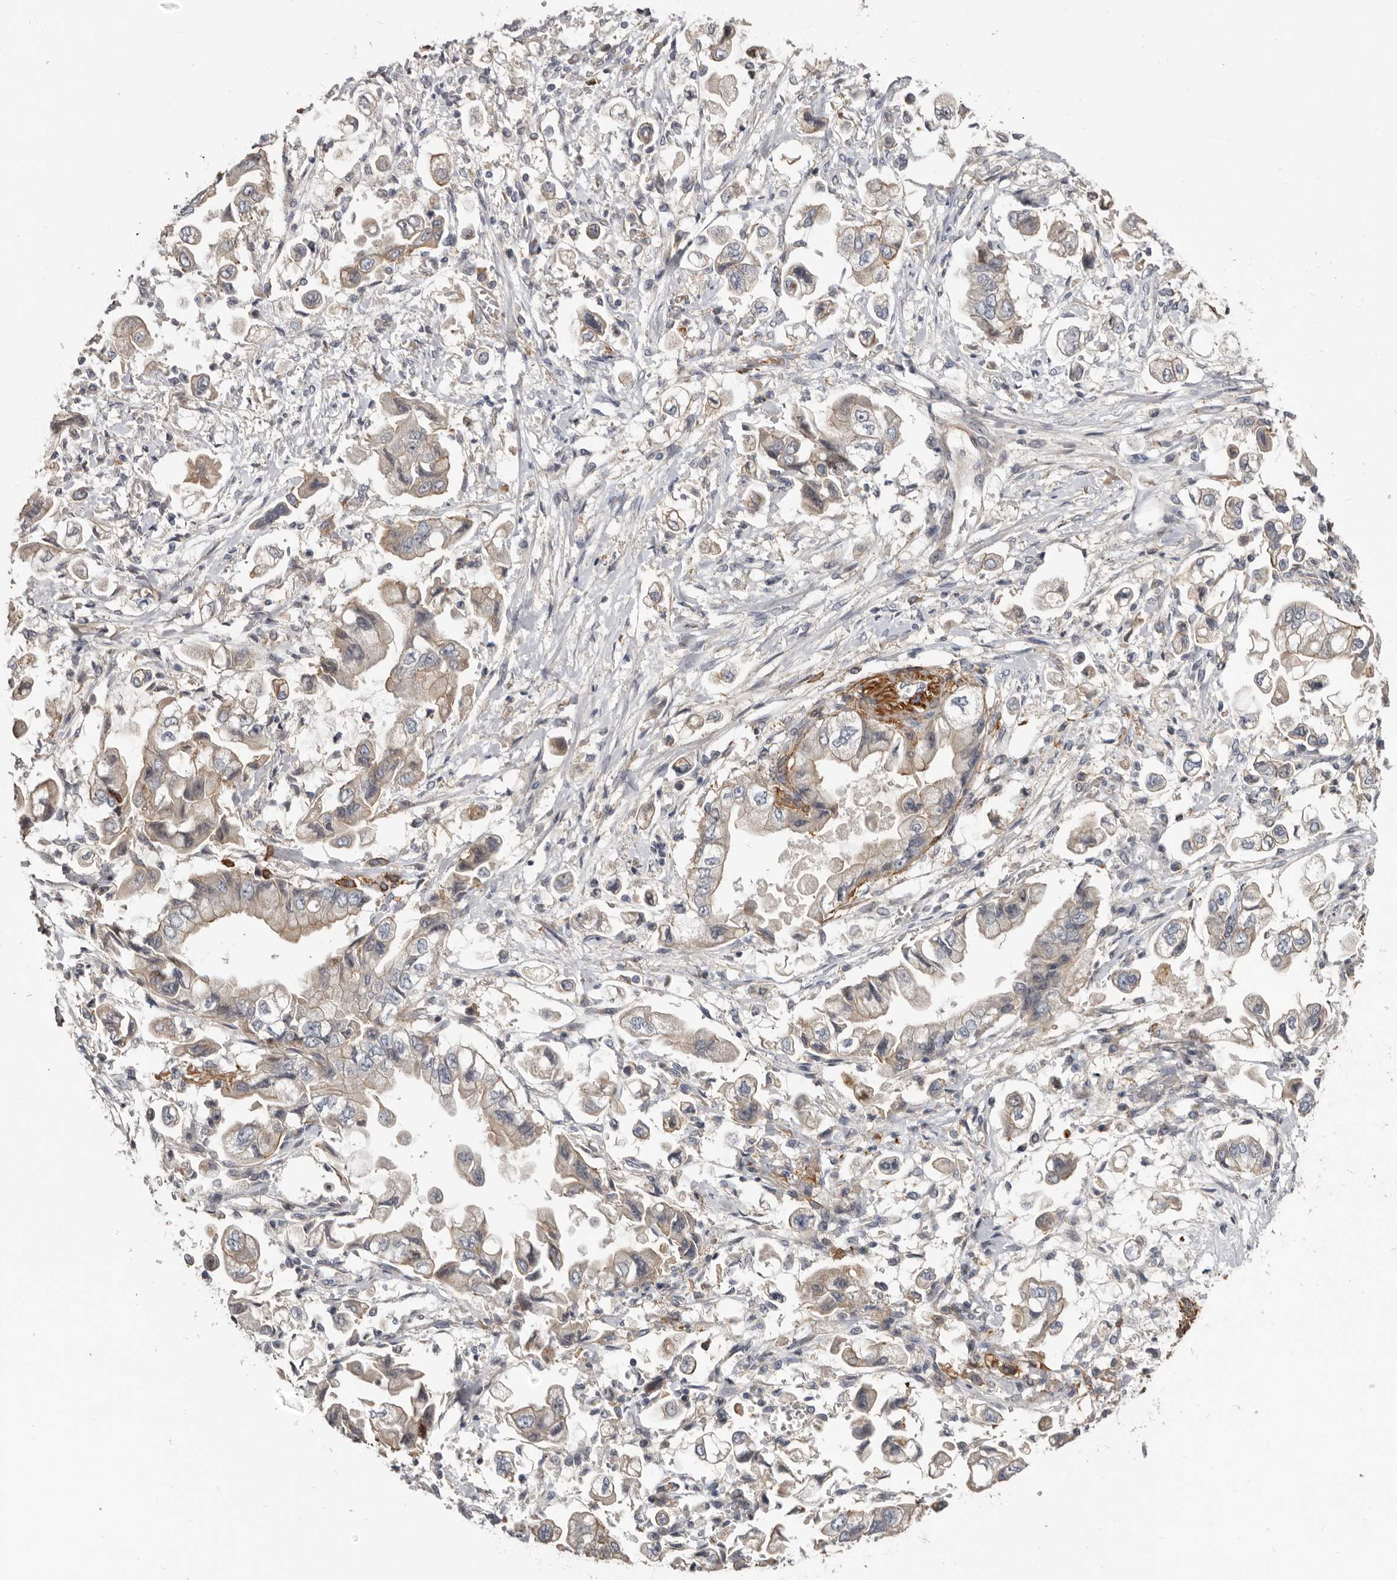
{"staining": {"intensity": "weak", "quantity": "<25%", "location": "cytoplasmic/membranous"}, "tissue": "stomach cancer", "cell_type": "Tumor cells", "image_type": "cancer", "snomed": [{"axis": "morphology", "description": "Adenocarcinoma, NOS"}, {"axis": "topography", "description": "Stomach"}], "caption": "This is a micrograph of immunohistochemistry (IHC) staining of stomach cancer, which shows no staining in tumor cells. (IHC, brightfield microscopy, high magnification).", "gene": "CDCA8", "patient": {"sex": "male", "age": 62}}